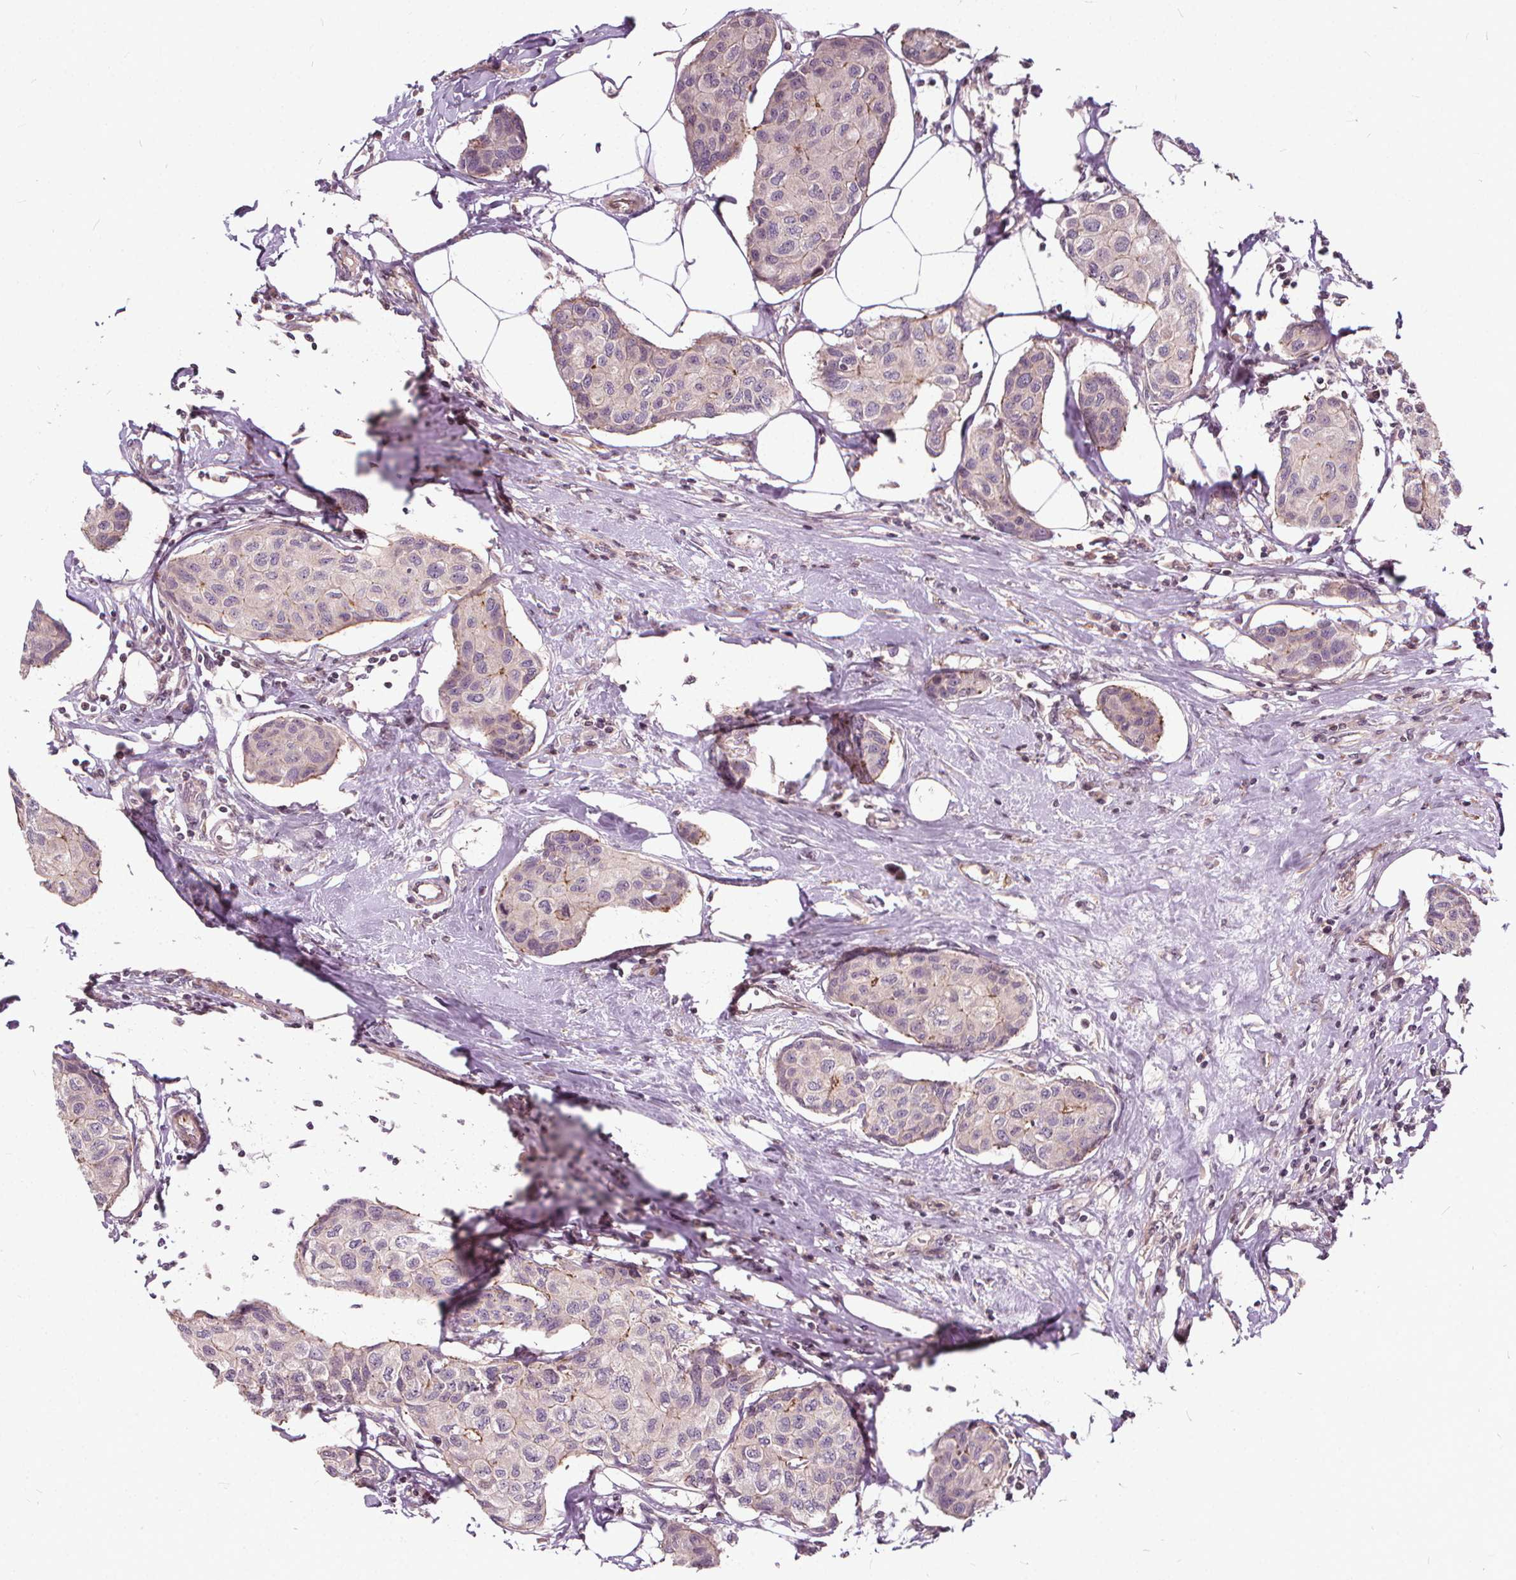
{"staining": {"intensity": "negative", "quantity": "none", "location": "none"}, "tissue": "breast cancer", "cell_type": "Tumor cells", "image_type": "cancer", "snomed": [{"axis": "morphology", "description": "Duct carcinoma"}, {"axis": "topography", "description": "Breast"}], "caption": "DAB (3,3'-diaminobenzidine) immunohistochemical staining of human infiltrating ductal carcinoma (breast) reveals no significant expression in tumor cells.", "gene": "INPP5E", "patient": {"sex": "female", "age": 80}}